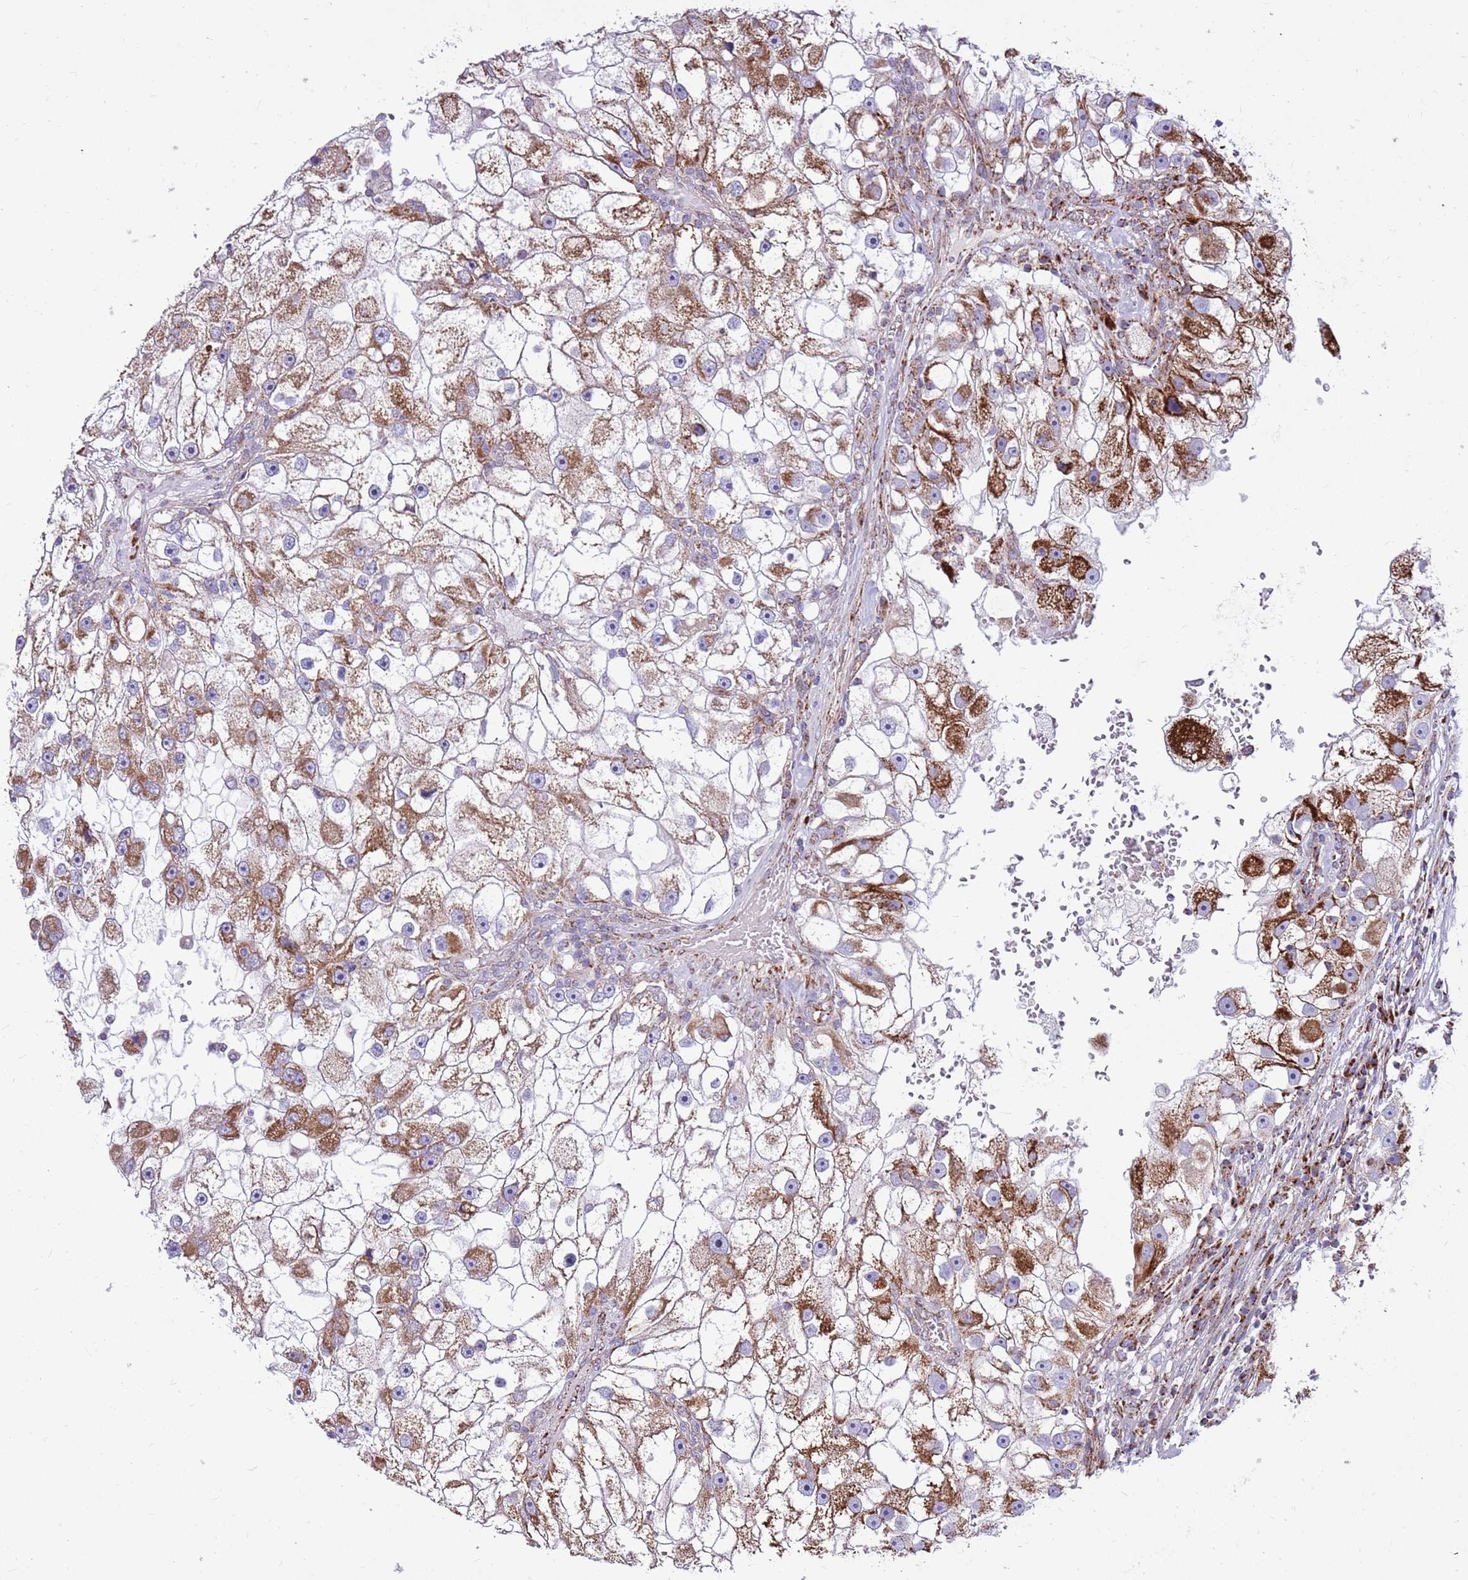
{"staining": {"intensity": "moderate", "quantity": ">75%", "location": "cytoplasmic/membranous"}, "tissue": "renal cancer", "cell_type": "Tumor cells", "image_type": "cancer", "snomed": [{"axis": "morphology", "description": "Adenocarcinoma, NOS"}, {"axis": "topography", "description": "Kidney"}], "caption": "About >75% of tumor cells in human renal cancer (adenocarcinoma) show moderate cytoplasmic/membranous protein staining as visualized by brown immunohistochemical staining.", "gene": "HECTD4", "patient": {"sex": "male", "age": 63}}